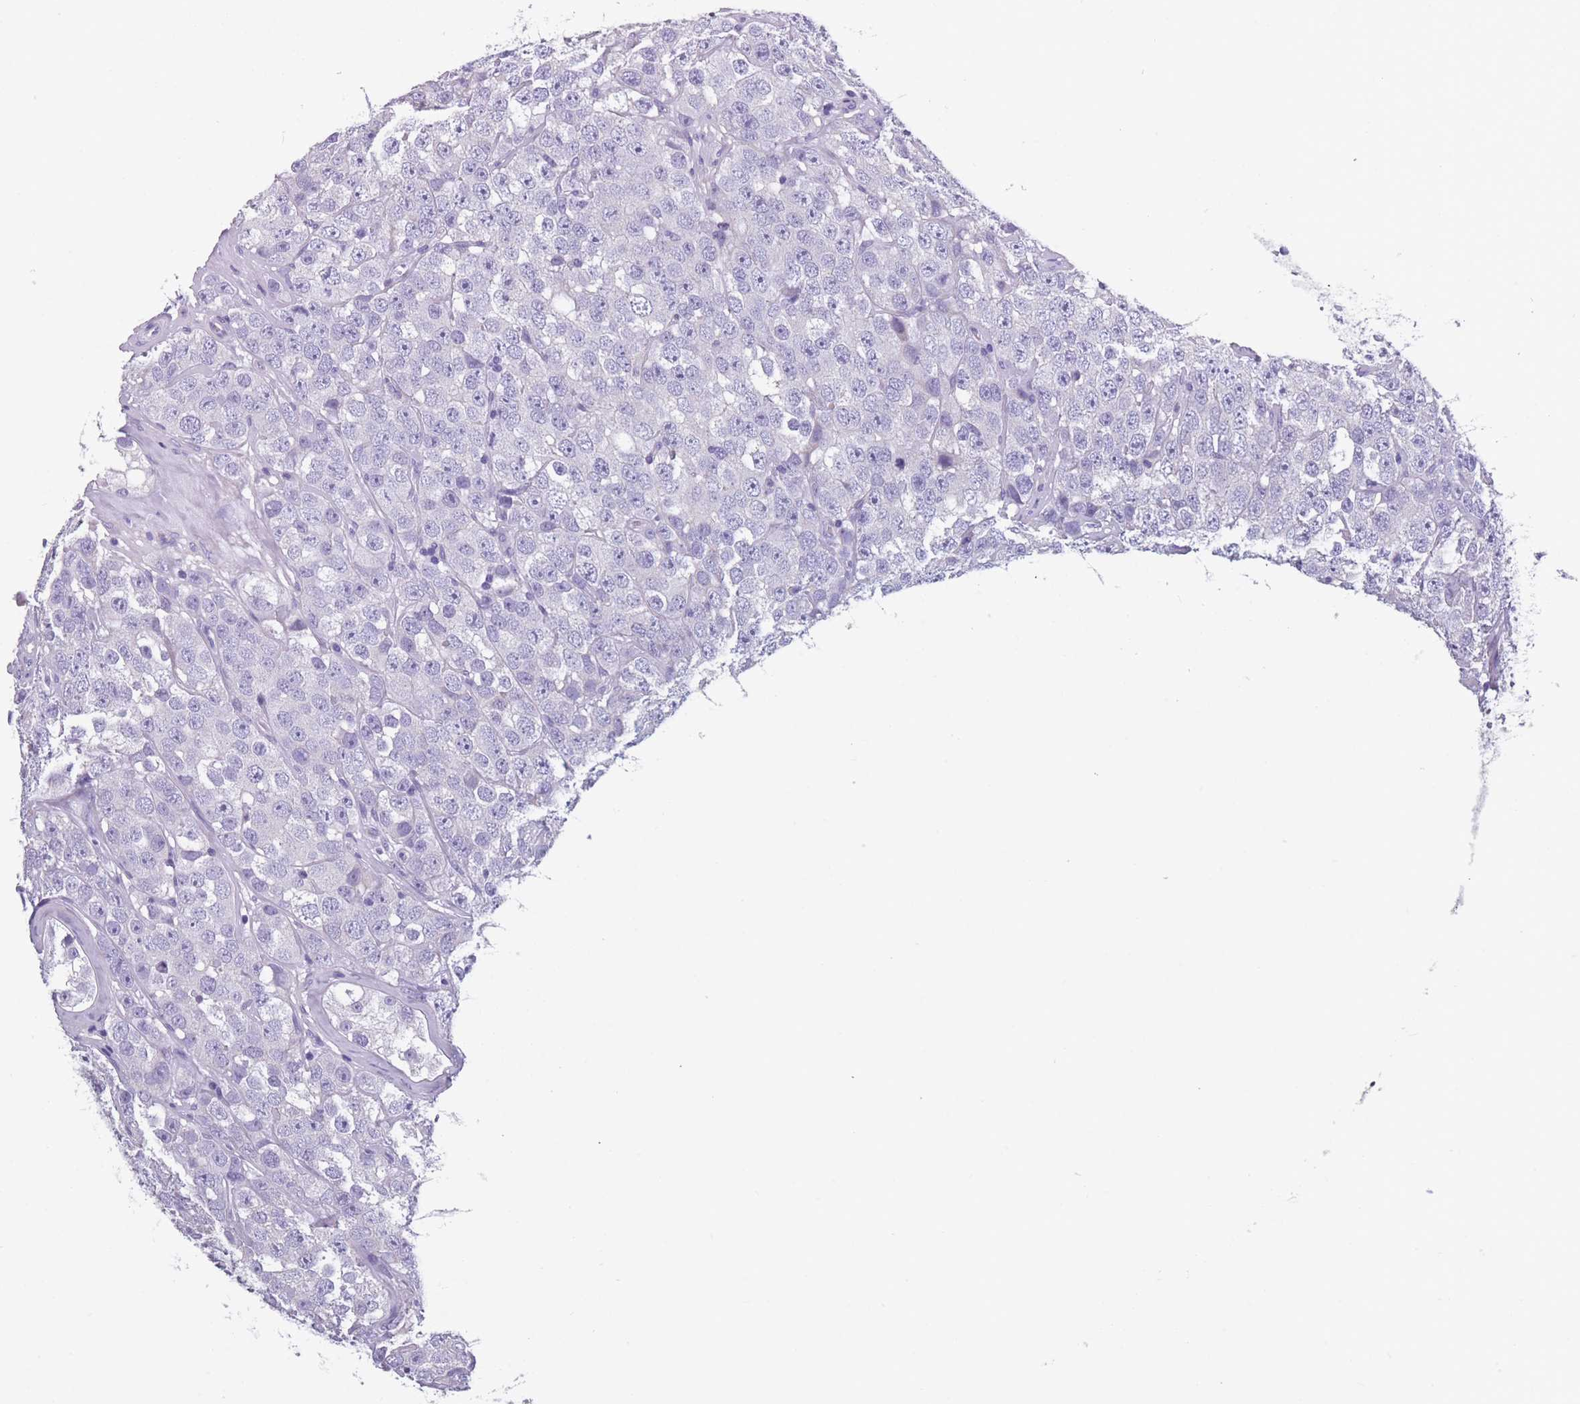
{"staining": {"intensity": "negative", "quantity": "none", "location": "none"}, "tissue": "testis cancer", "cell_type": "Tumor cells", "image_type": "cancer", "snomed": [{"axis": "morphology", "description": "Seminoma, NOS"}, {"axis": "topography", "description": "Testis"}], "caption": "A photomicrograph of testis cancer (seminoma) stained for a protein displays no brown staining in tumor cells.", "gene": "OR4C5", "patient": {"sex": "male", "age": 28}}